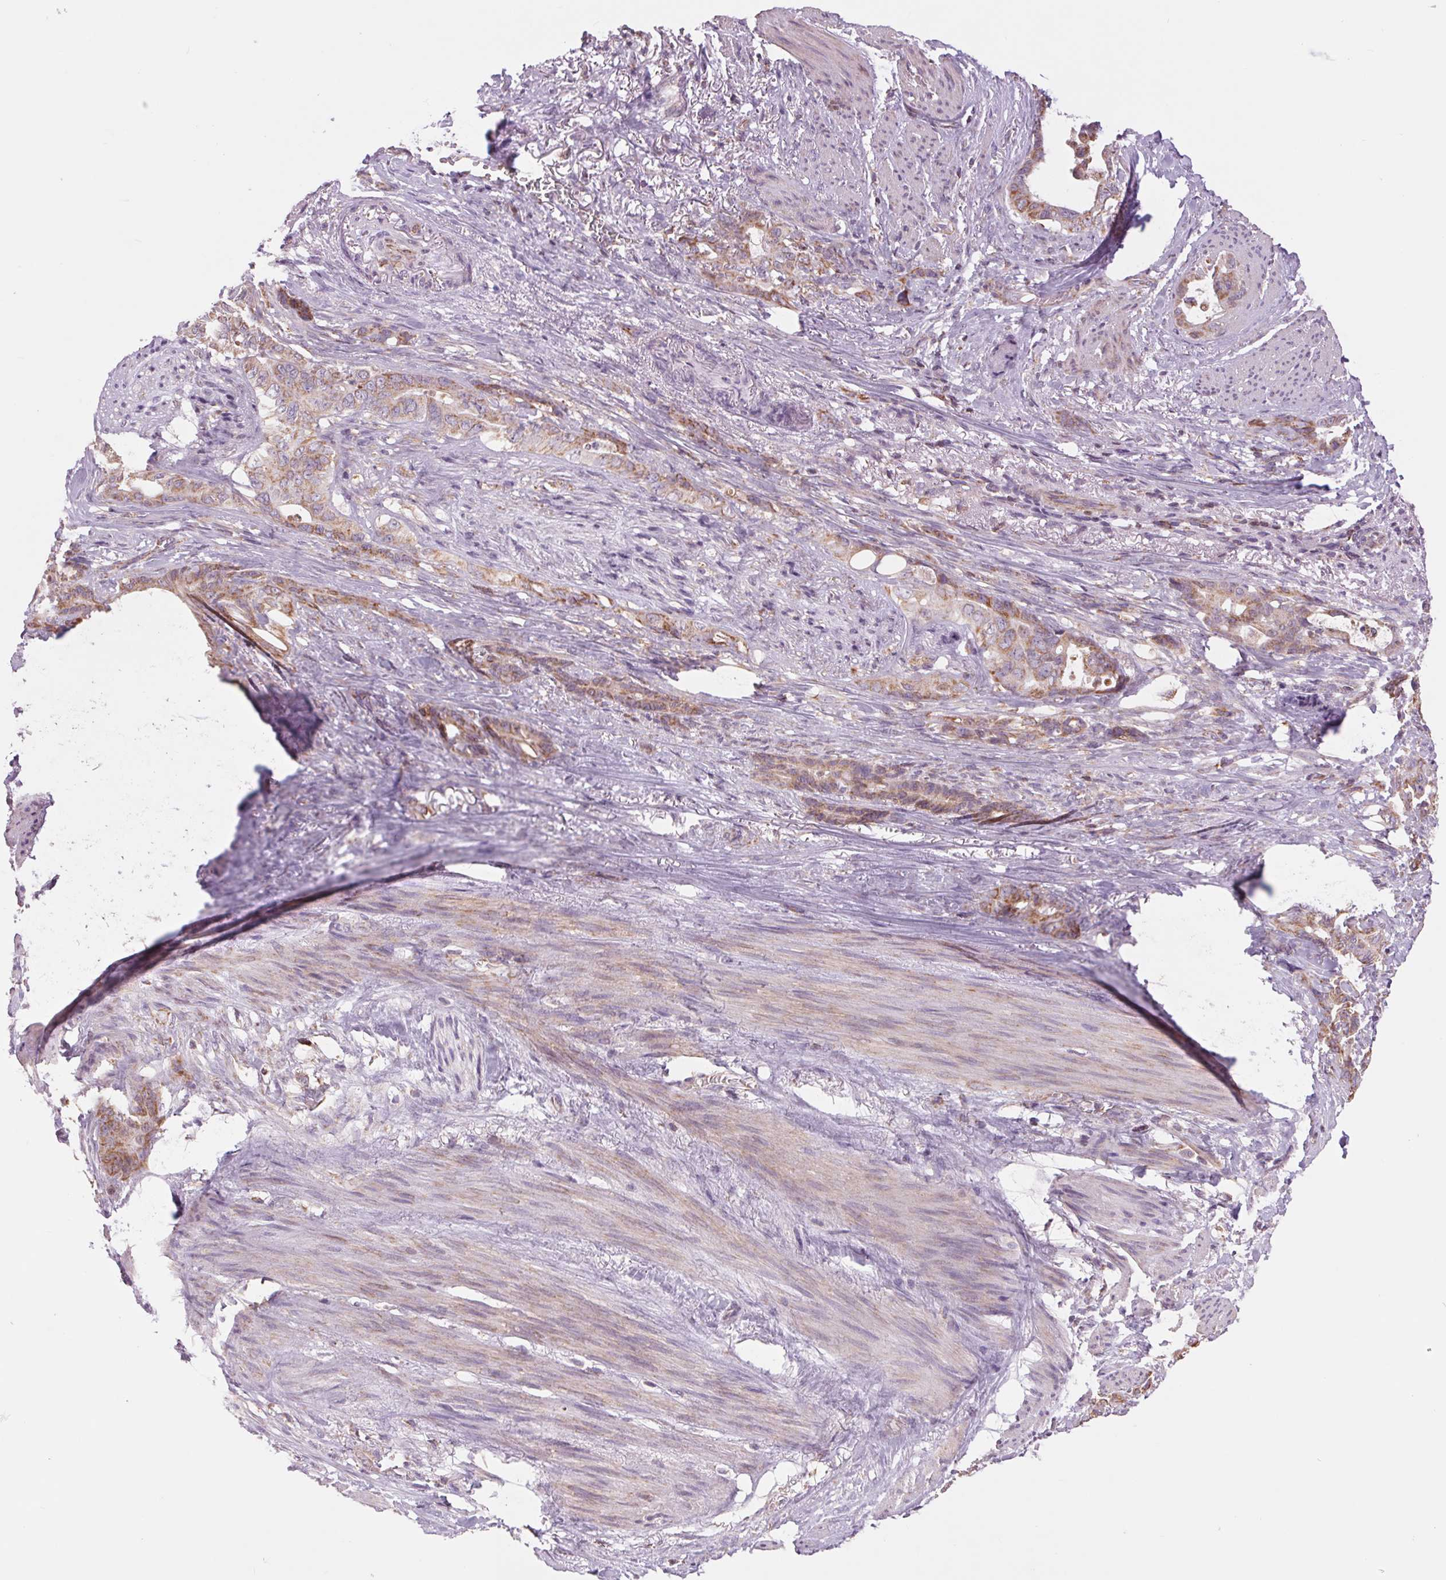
{"staining": {"intensity": "moderate", "quantity": ">75%", "location": "cytoplasmic/membranous"}, "tissue": "stomach cancer", "cell_type": "Tumor cells", "image_type": "cancer", "snomed": [{"axis": "morphology", "description": "Normal tissue, NOS"}, {"axis": "morphology", "description": "Adenocarcinoma, NOS"}, {"axis": "topography", "description": "Esophagus"}, {"axis": "topography", "description": "Stomach, upper"}], "caption": "Brown immunohistochemical staining in human stomach cancer demonstrates moderate cytoplasmic/membranous positivity in approximately >75% of tumor cells.", "gene": "COX6A1", "patient": {"sex": "male", "age": 62}}